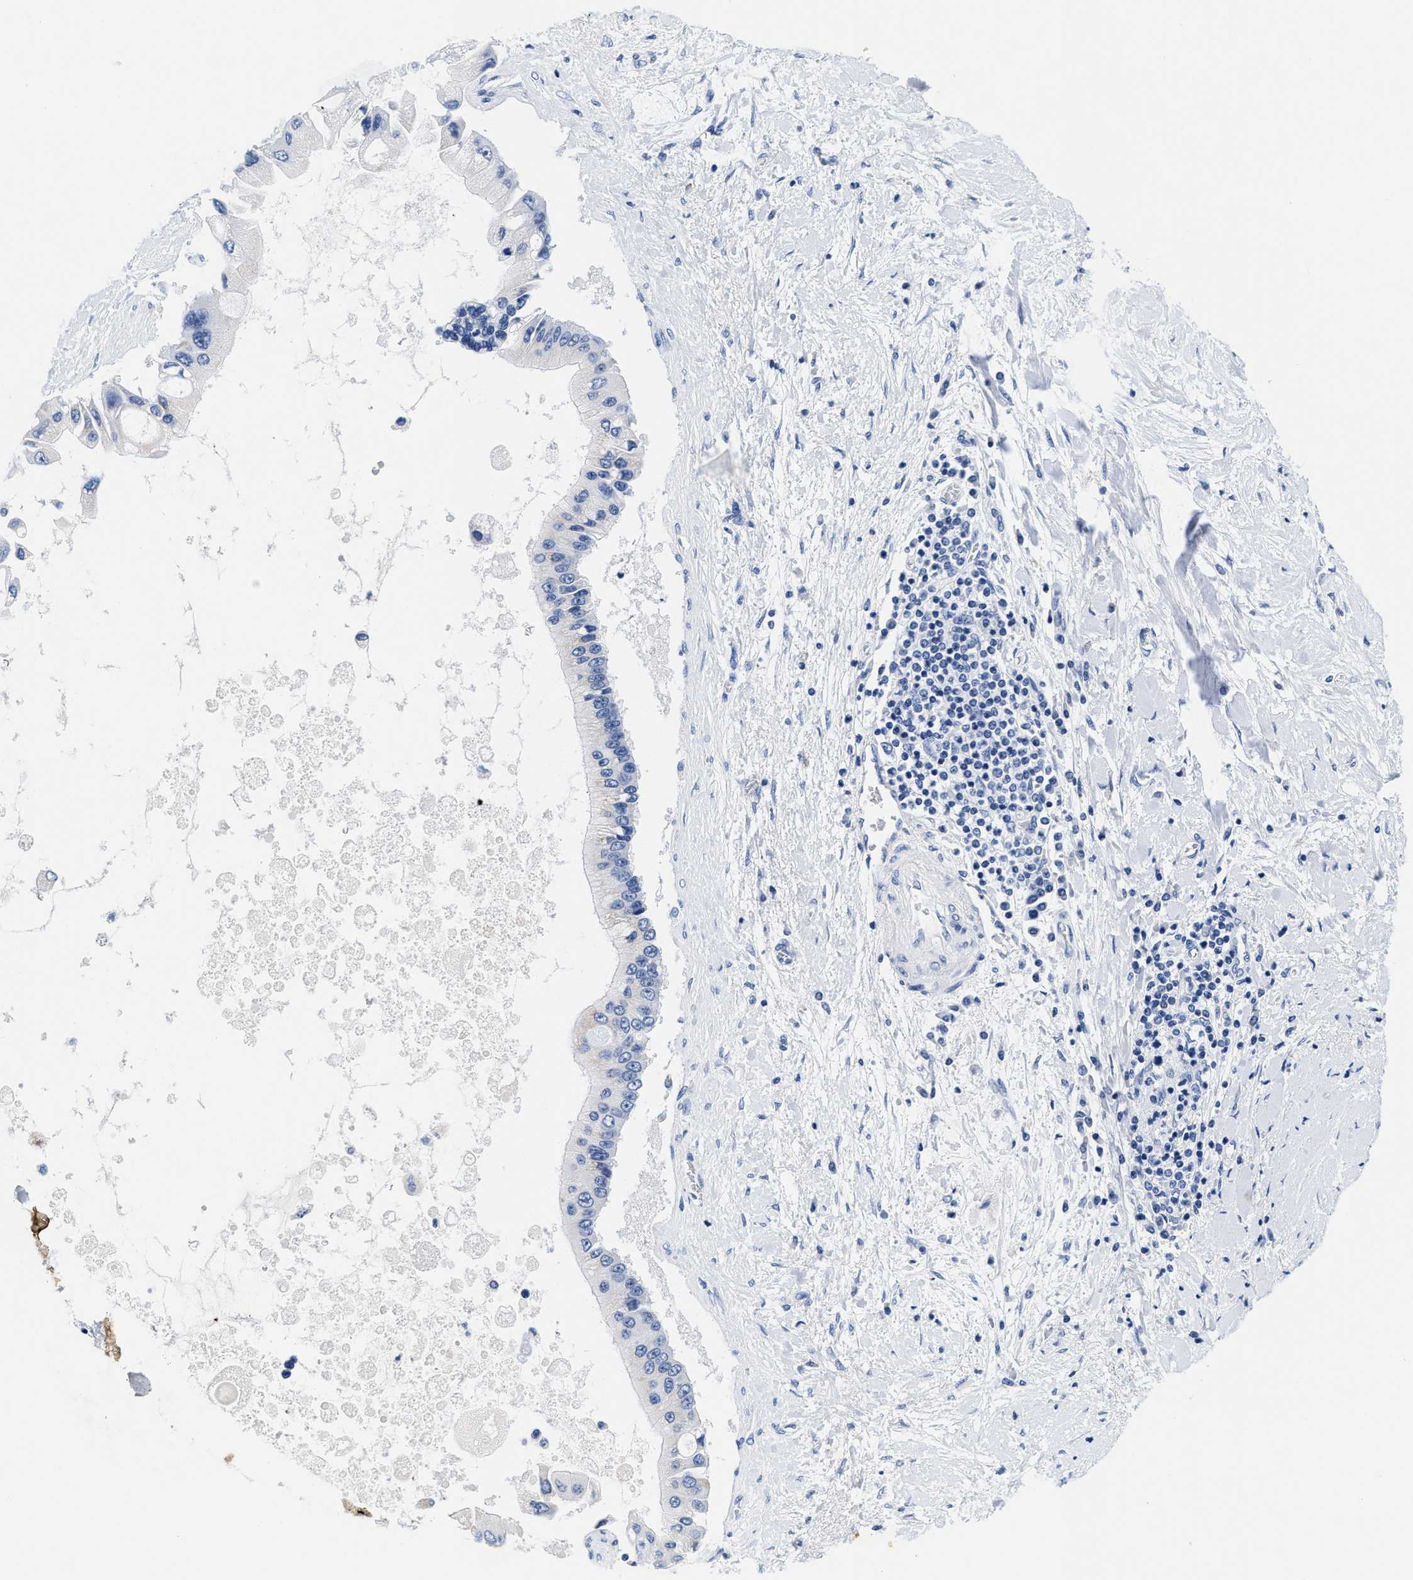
{"staining": {"intensity": "negative", "quantity": "none", "location": "none"}, "tissue": "liver cancer", "cell_type": "Tumor cells", "image_type": "cancer", "snomed": [{"axis": "morphology", "description": "Cholangiocarcinoma"}, {"axis": "topography", "description": "Liver"}], "caption": "Protein analysis of liver cholangiocarcinoma exhibits no significant positivity in tumor cells. (Brightfield microscopy of DAB immunohistochemistry (IHC) at high magnification).", "gene": "TTC3", "patient": {"sex": "male", "age": 50}}